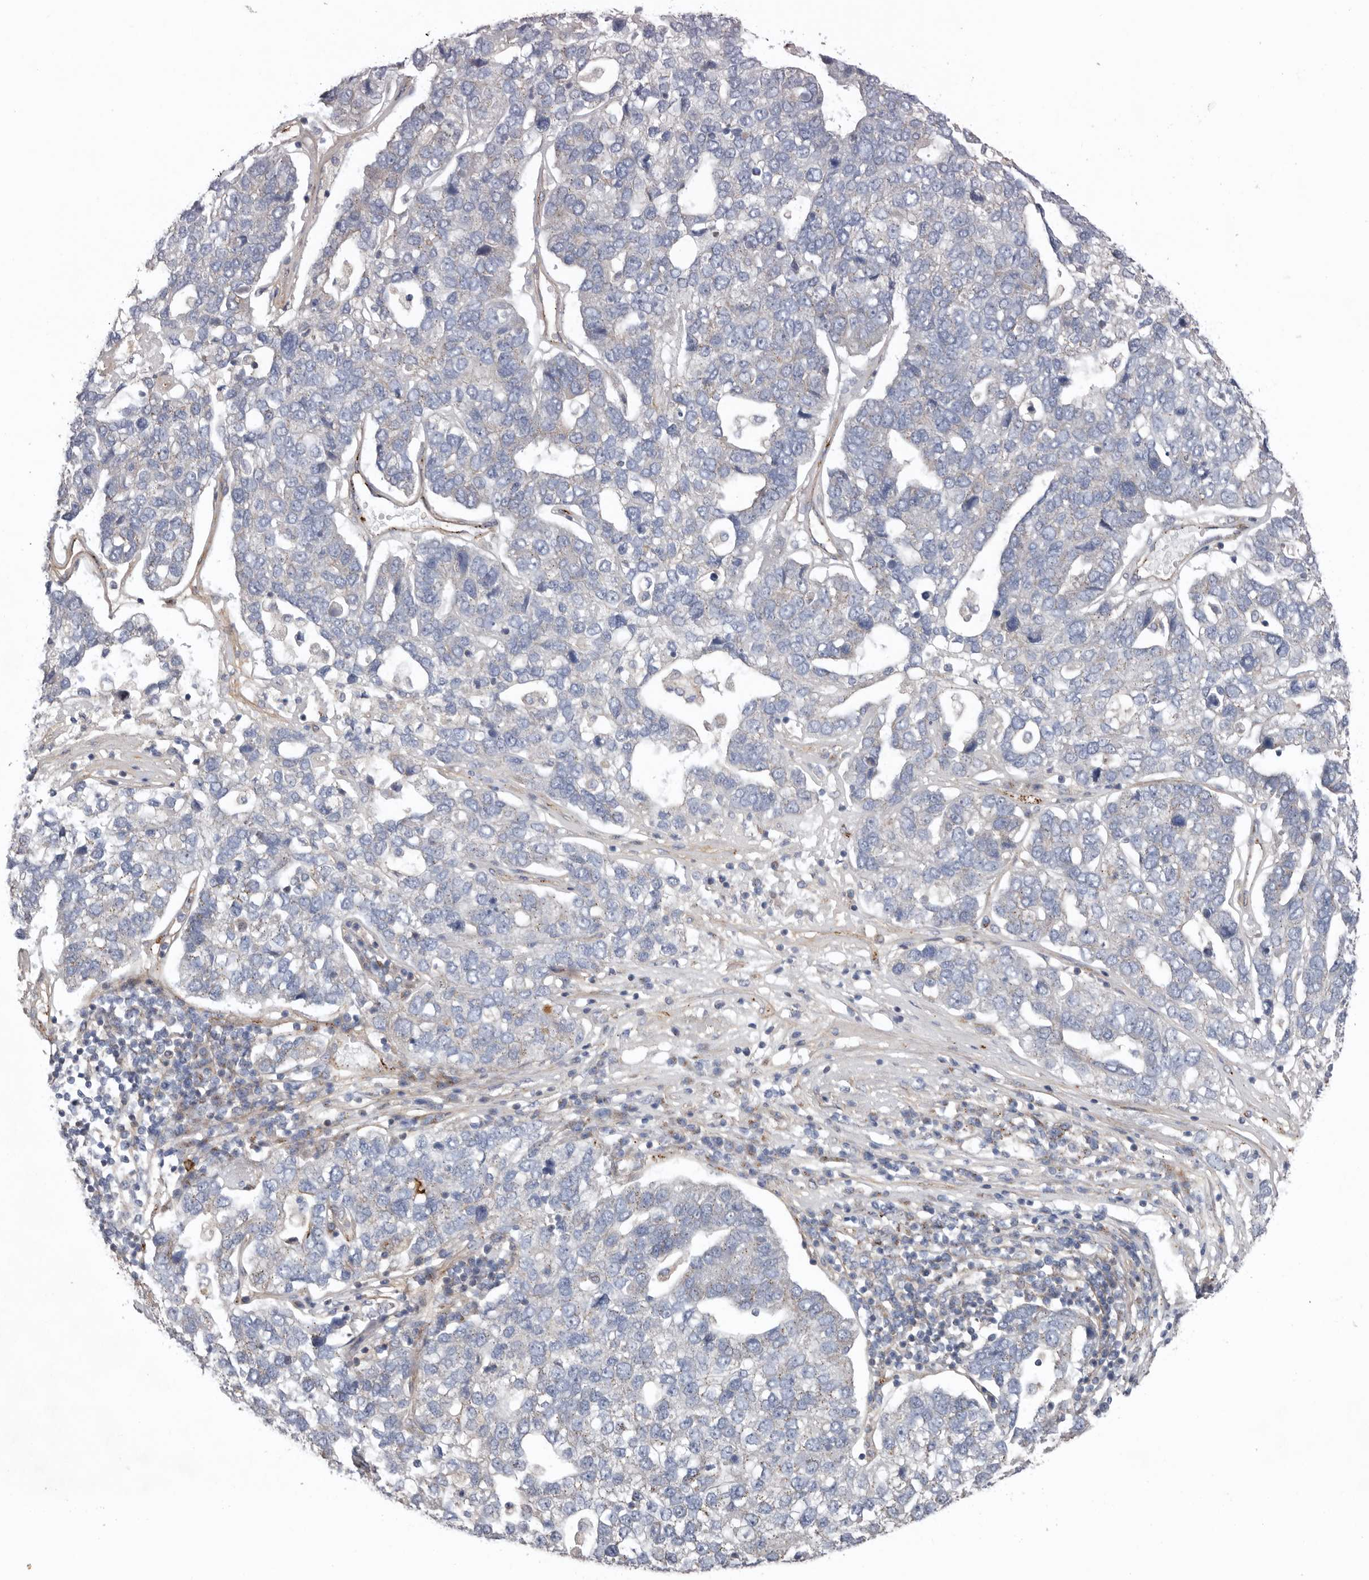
{"staining": {"intensity": "negative", "quantity": "none", "location": "none"}, "tissue": "pancreatic cancer", "cell_type": "Tumor cells", "image_type": "cancer", "snomed": [{"axis": "morphology", "description": "Adenocarcinoma, NOS"}, {"axis": "topography", "description": "Pancreas"}], "caption": "The immunohistochemistry photomicrograph has no significant staining in tumor cells of pancreatic adenocarcinoma tissue.", "gene": "LUZP1", "patient": {"sex": "female", "age": 61}}